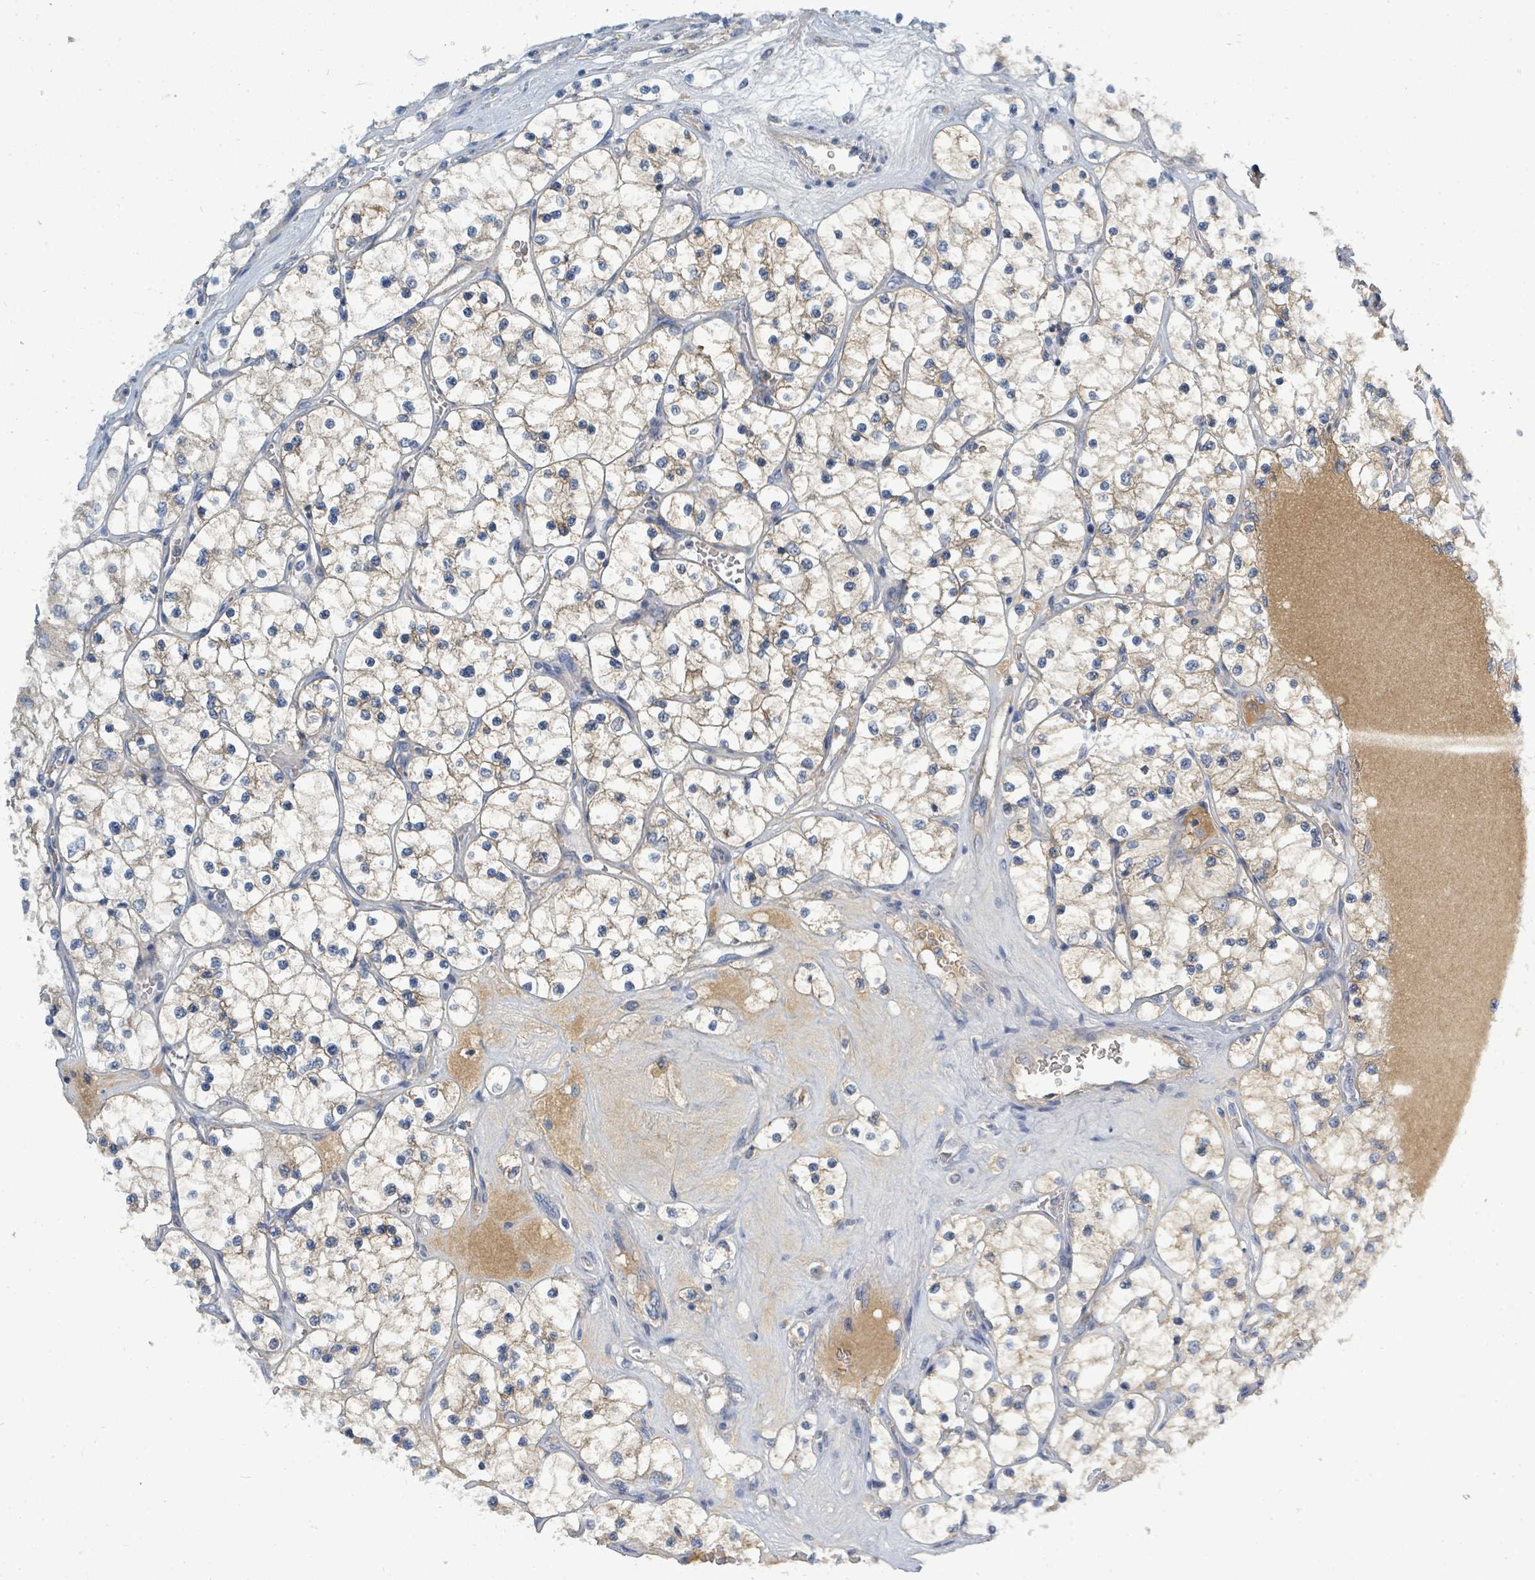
{"staining": {"intensity": "weak", "quantity": "25%-75%", "location": "cytoplasmic/membranous"}, "tissue": "renal cancer", "cell_type": "Tumor cells", "image_type": "cancer", "snomed": [{"axis": "morphology", "description": "Adenocarcinoma, NOS"}, {"axis": "topography", "description": "Kidney"}], "caption": "Immunohistochemistry (IHC) (DAB (3,3'-diaminobenzidine)) staining of renal cancer reveals weak cytoplasmic/membranous protein staining in approximately 25%-75% of tumor cells. Immunohistochemistry (IHC) stains the protein in brown and the nuclei are stained blue.", "gene": "SLC25A23", "patient": {"sex": "female", "age": 69}}